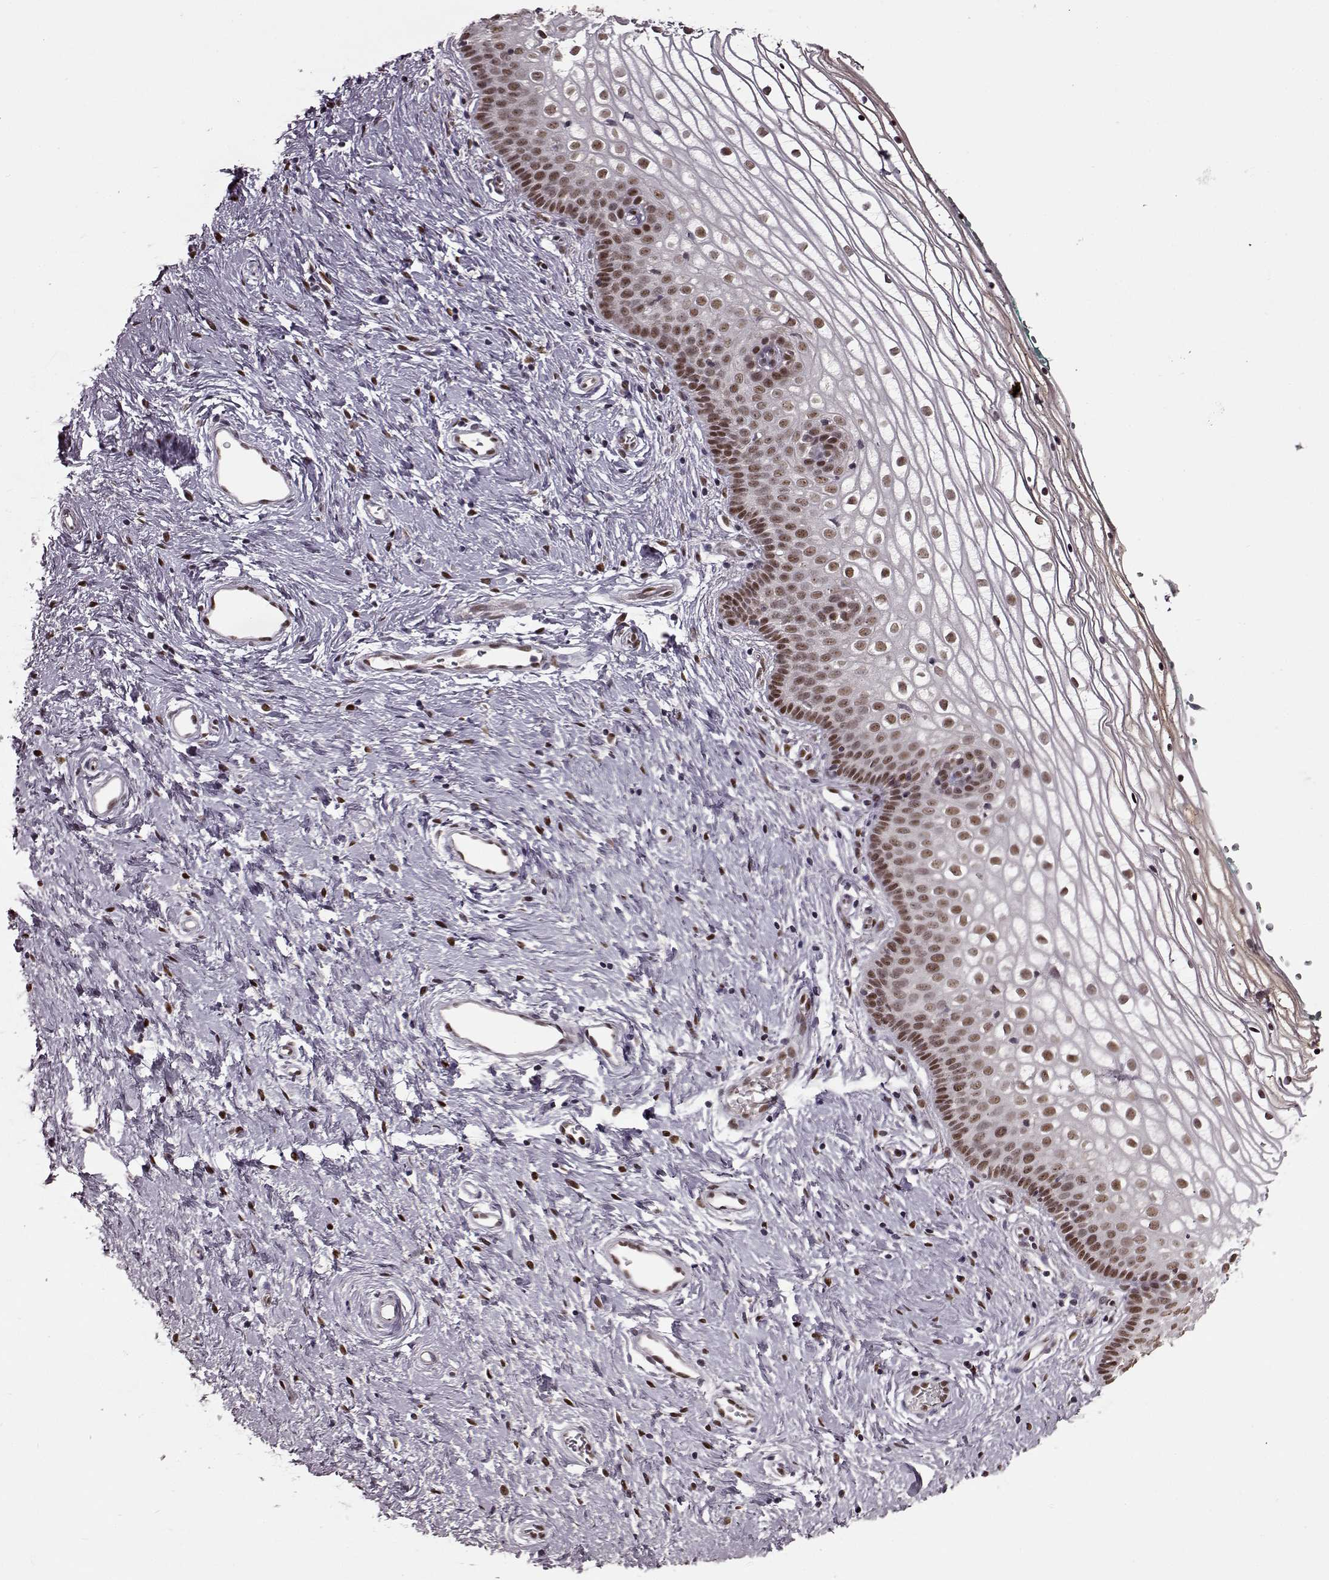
{"staining": {"intensity": "moderate", "quantity": ">75%", "location": "nuclear"}, "tissue": "vagina", "cell_type": "Squamous epithelial cells", "image_type": "normal", "snomed": [{"axis": "morphology", "description": "Normal tissue, NOS"}, {"axis": "topography", "description": "Vagina"}], "caption": "Immunohistochemical staining of normal human vagina shows >75% levels of moderate nuclear protein expression in approximately >75% of squamous epithelial cells. (DAB = brown stain, brightfield microscopy at high magnification).", "gene": "FTO", "patient": {"sex": "female", "age": 36}}